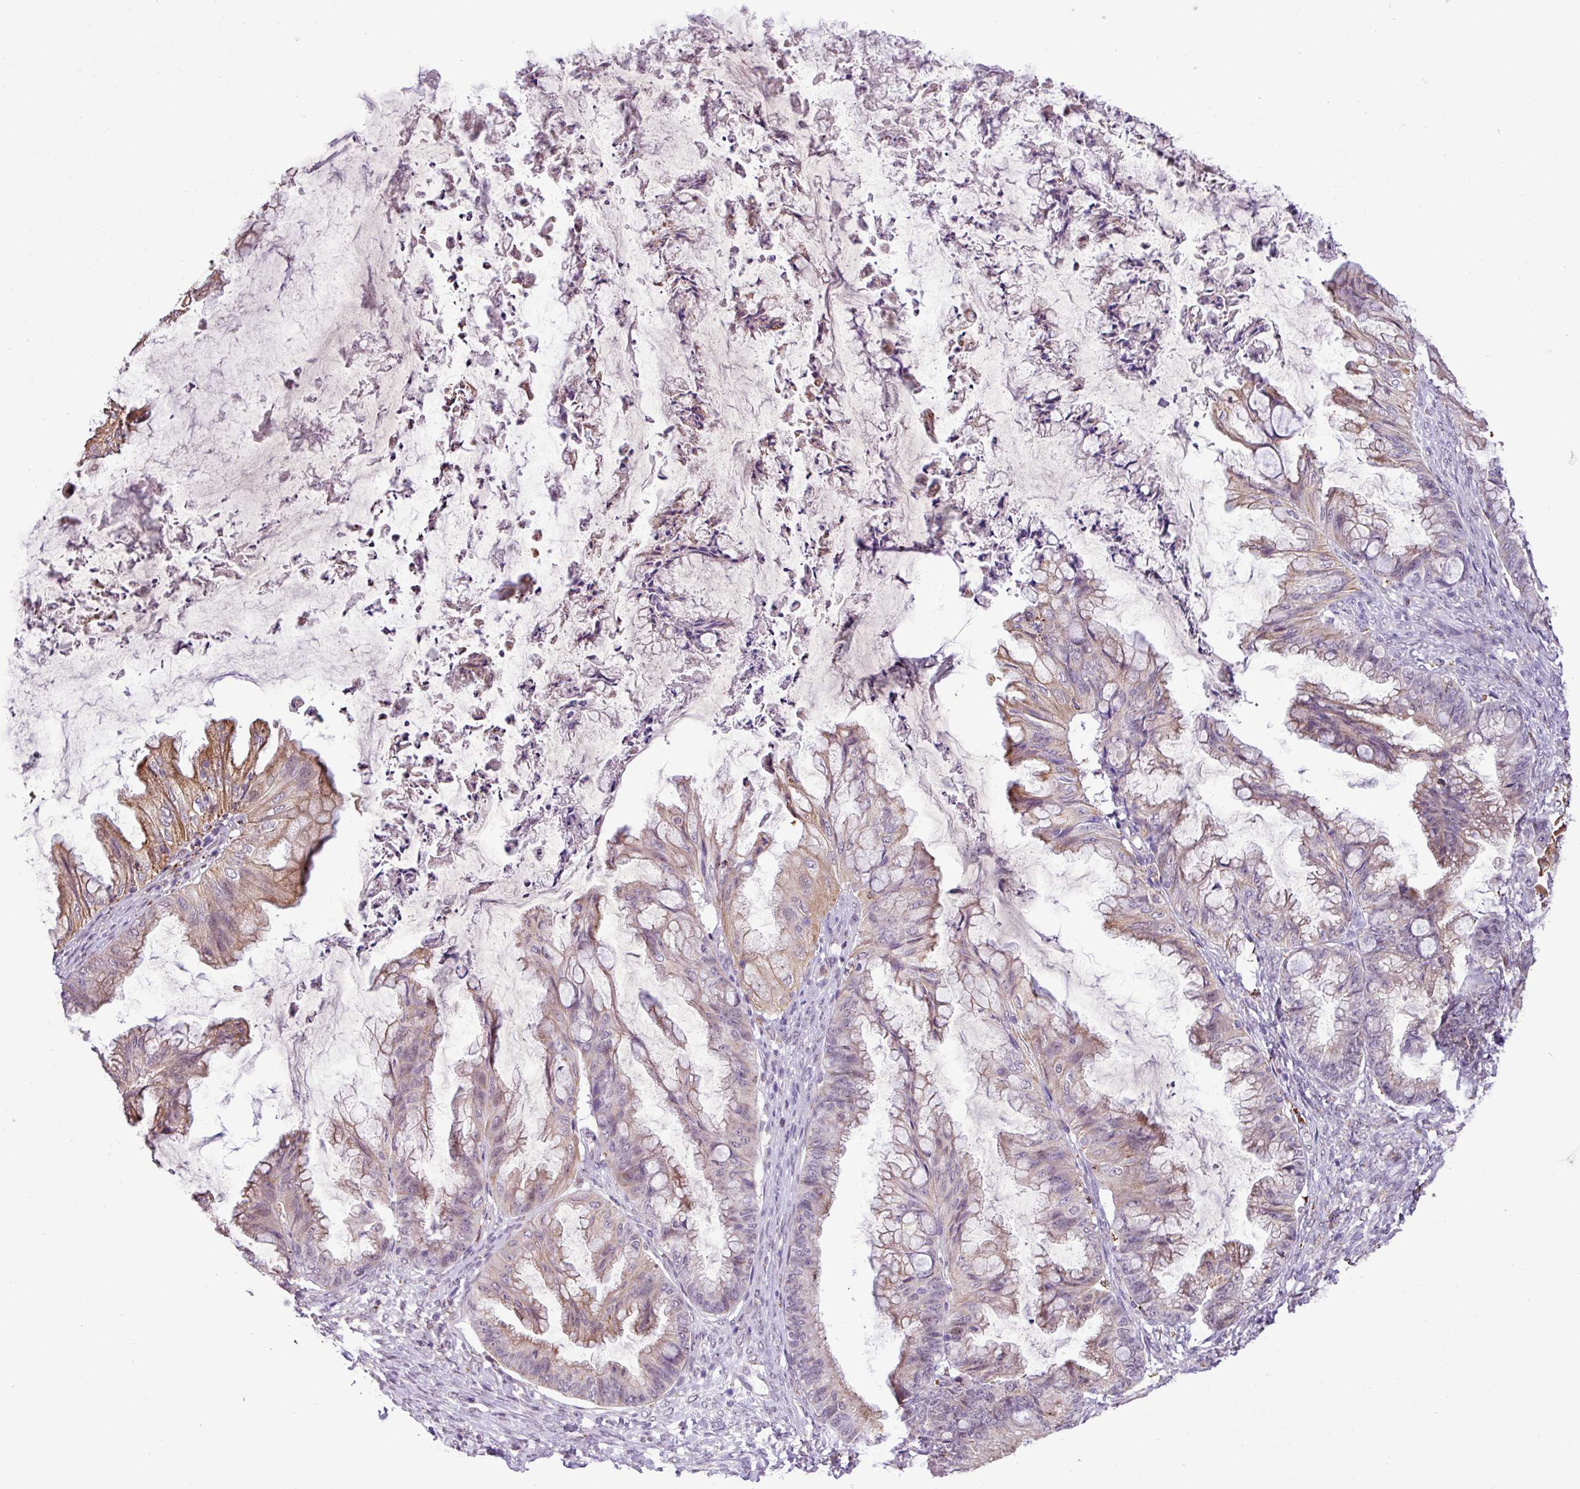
{"staining": {"intensity": "moderate", "quantity": "25%-75%", "location": "cytoplasmic/membranous"}, "tissue": "ovarian cancer", "cell_type": "Tumor cells", "image_type": "cancer", "snomed": [{"axis": "morphology", "description": "Cystadenocarcinoma, mucinous, NOS"}, {"axis": "topography", "description": "Ovary"}], "caption": "Tumor cells reveal medium levels of moderate cytoplasmic/membranous staining in approximately 25%-75% of cells in human ovarian cancer.", "gene": "SGPP1", "patient": {"sex": "female", "age": 35}}